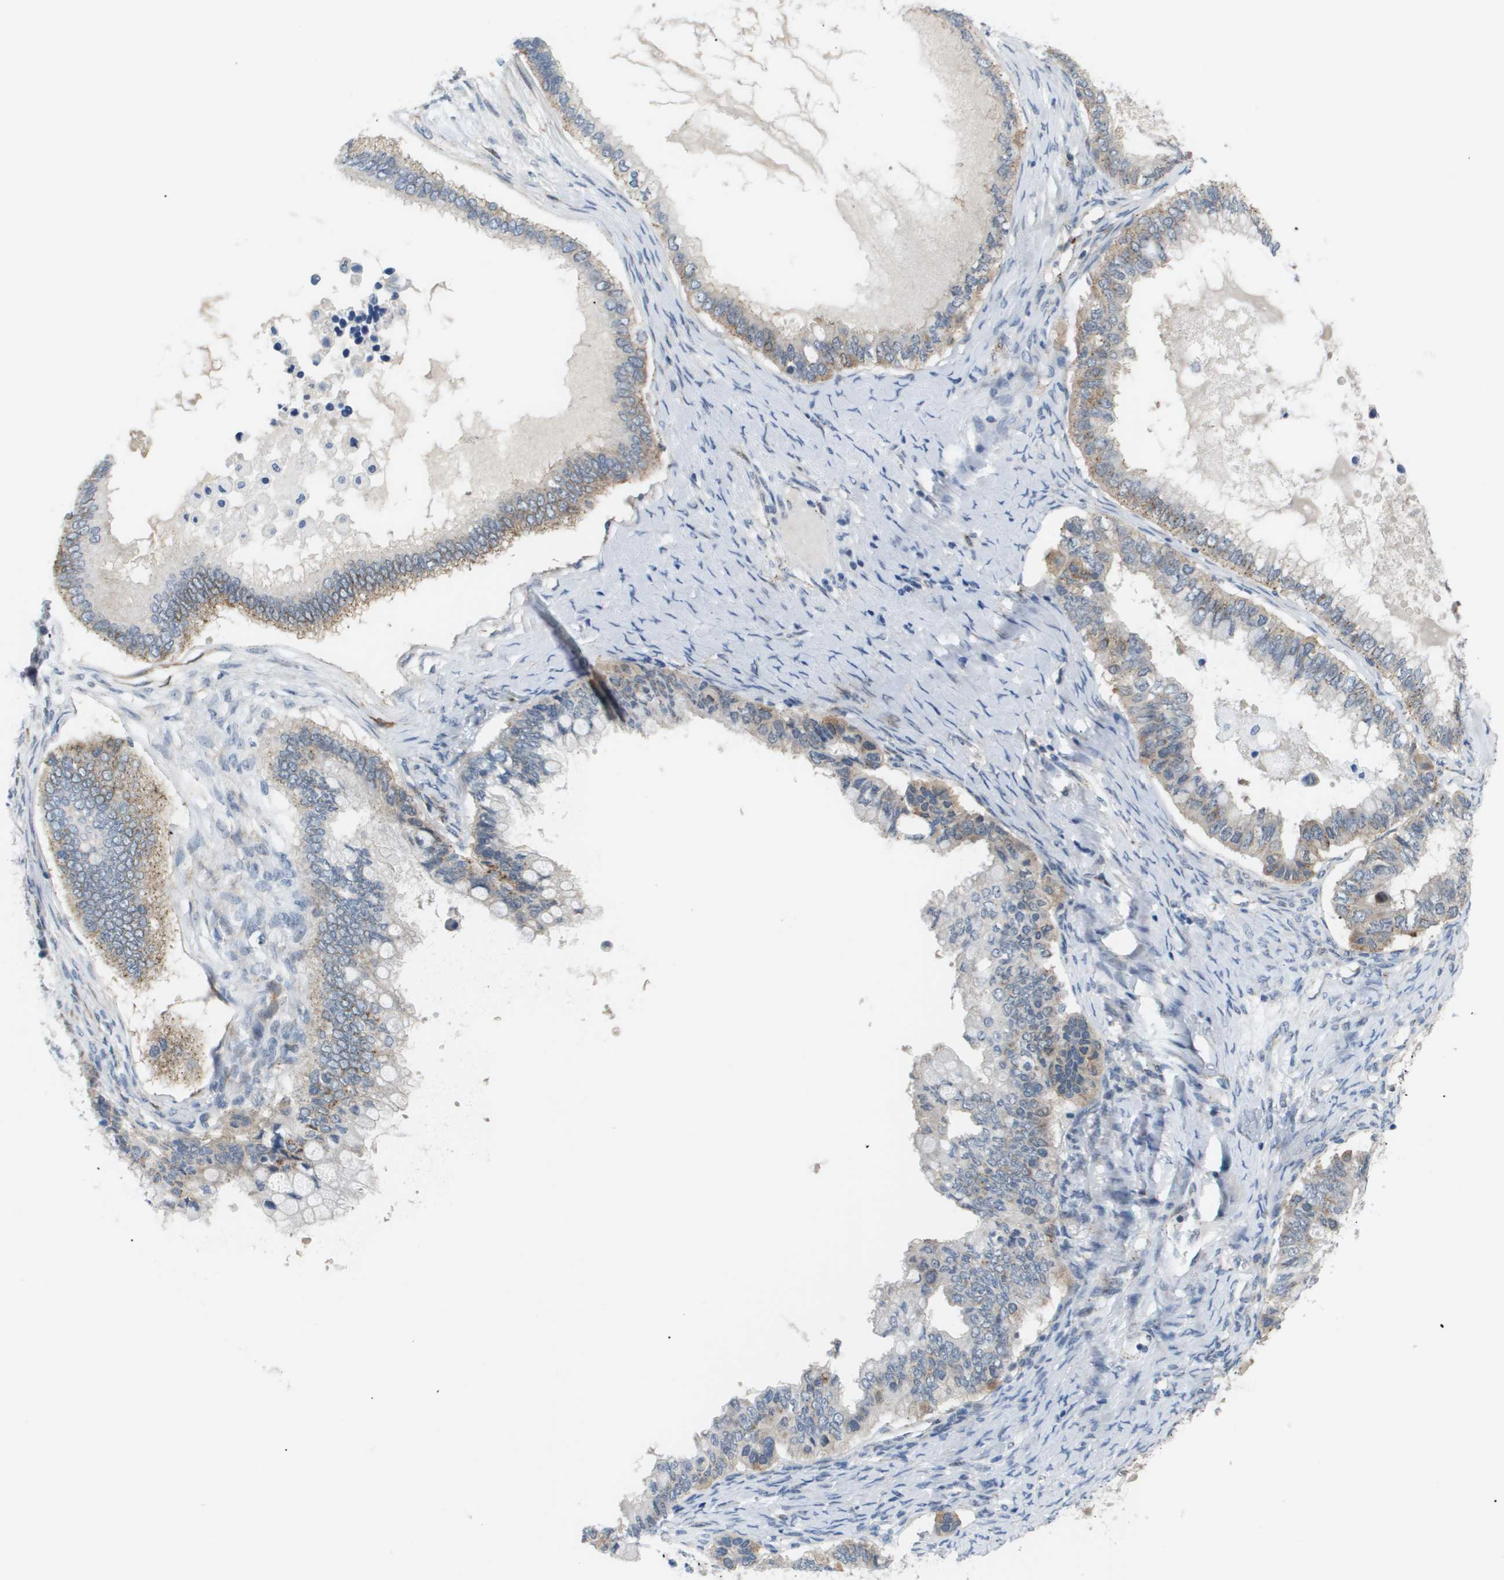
{"staining": {"intensity": "moderate", "quantity": "25%-75%", "location": "cytoplasmic/membranous"}, "tissue": "ovarian cancer", "cell_type": "Tumor cells", "image_type": "cancer", "snomed": [{"axis": "morphology", "description": "Cystadenocarcinoma, mucinous, NOS"}, {"axis": "topography", "description": "Ovary"}], "caption": "Immunohistochemistry (IHC) (DAB (3,3'-diaminobenzidine)) staining of mucinous cystadenocarcinoma (ovarian) reveals moderate cytoplasmic/membranous protein positivity in about 25%-75% of tumor cells. (DAB (3,3'-diaminobenzidine) IHC with brightfield microscopy, high magnification).", "gene": "OTUD5", "patient": {"sex": "female", "age": 80}}